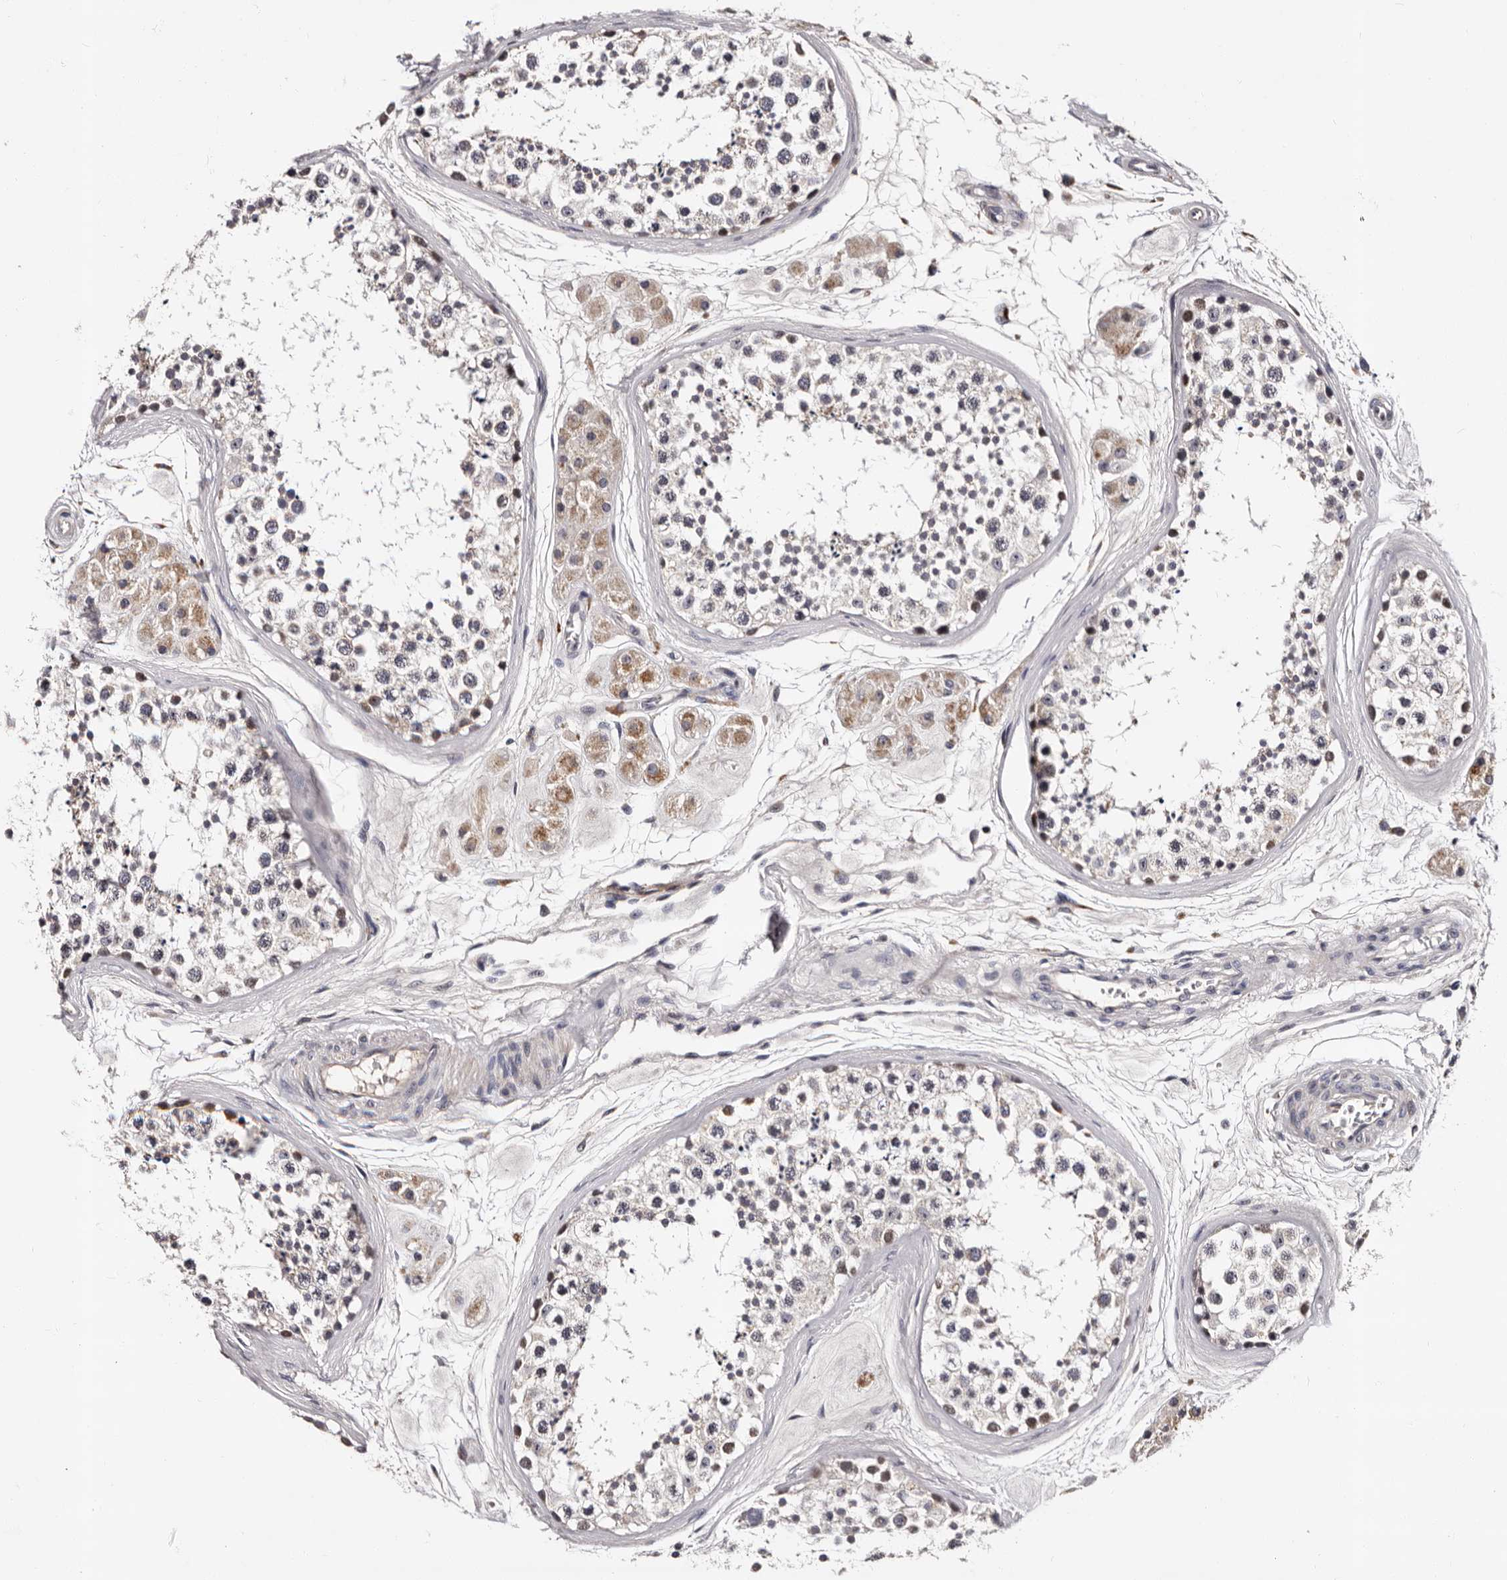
{"staining": {"intensity": "weak", "quantity": "25%-75%", "location": "cytoplasmic/membranous"}, "tissue": "testis", "cell_type": "Cells in seminiferous ducts", "image_type": "normal", "snomed": [{"axis": "morphology", "description": "Normal tissue, NOS"}, {"axis": "topography", "description": "Testis"}], "caption": "Weak cytoplasmic/membranous positivity for a protein is present in about 25%-75% of cells in seminiferous ducts of benign testis using IHC.", "gene": "TAF4B", "patient": {"sex": "male", "age": 56}}